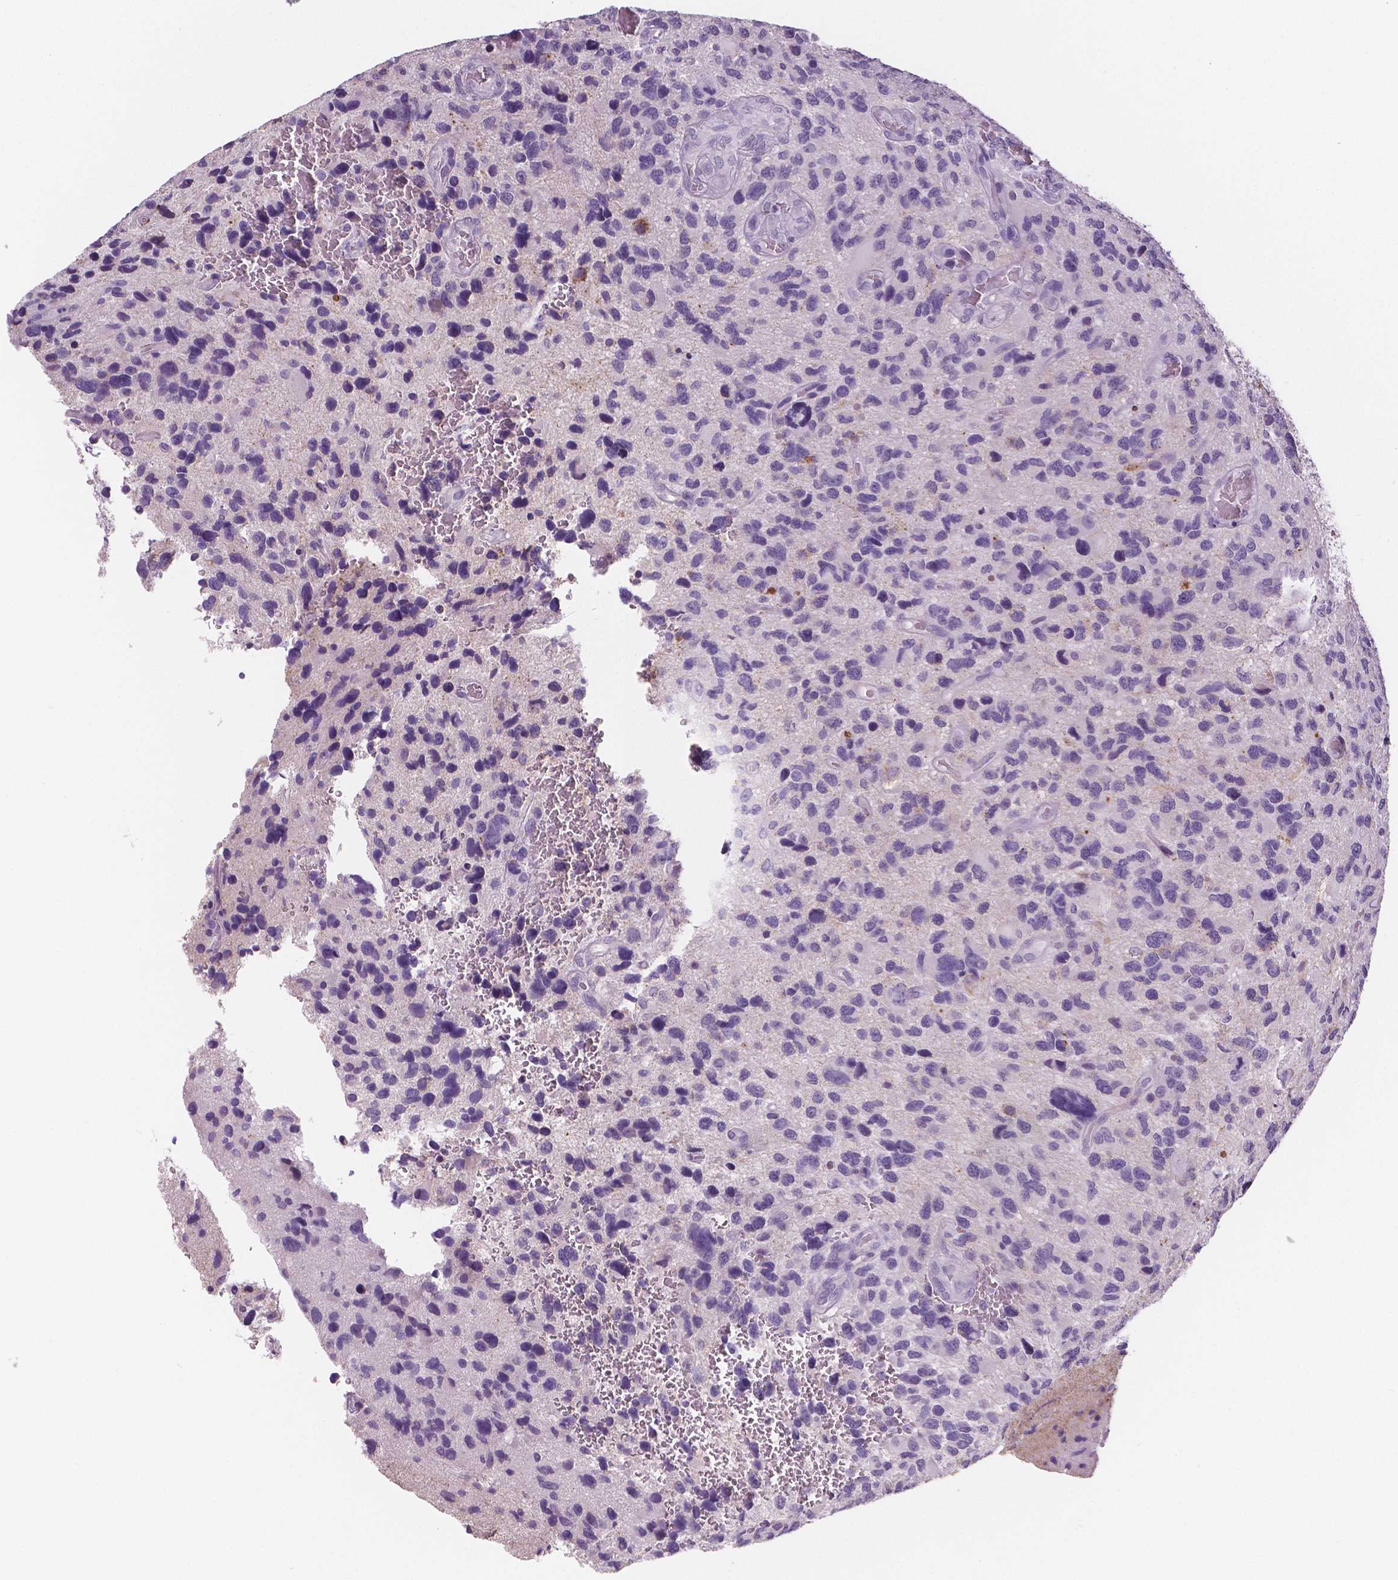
{"staining": {"intensity": "negative", "quantity": "none", "location": "none"}, "tissue": "glioma", "cell_type": "Tumor cells", "image_type": "cancer", "snomed": [{"axis": "morphology", "description": "Glioma, malignant, NOS"}, {"axis": "morphology", "description": "Glioma, malignant, High grade"}, {"axis": "topography", "description": "Brain"}], "caption": "IHC micrograph of neoplastic tissue: glioma stained with DAB demonstrates no significant protein expression in tumor cells. The staining is performed using DAB brown chromogen with nuclei counter-stained in using hematoxylin.", "gene": "TSPAN7", "patient": {"sex": "female", "age": 71}}